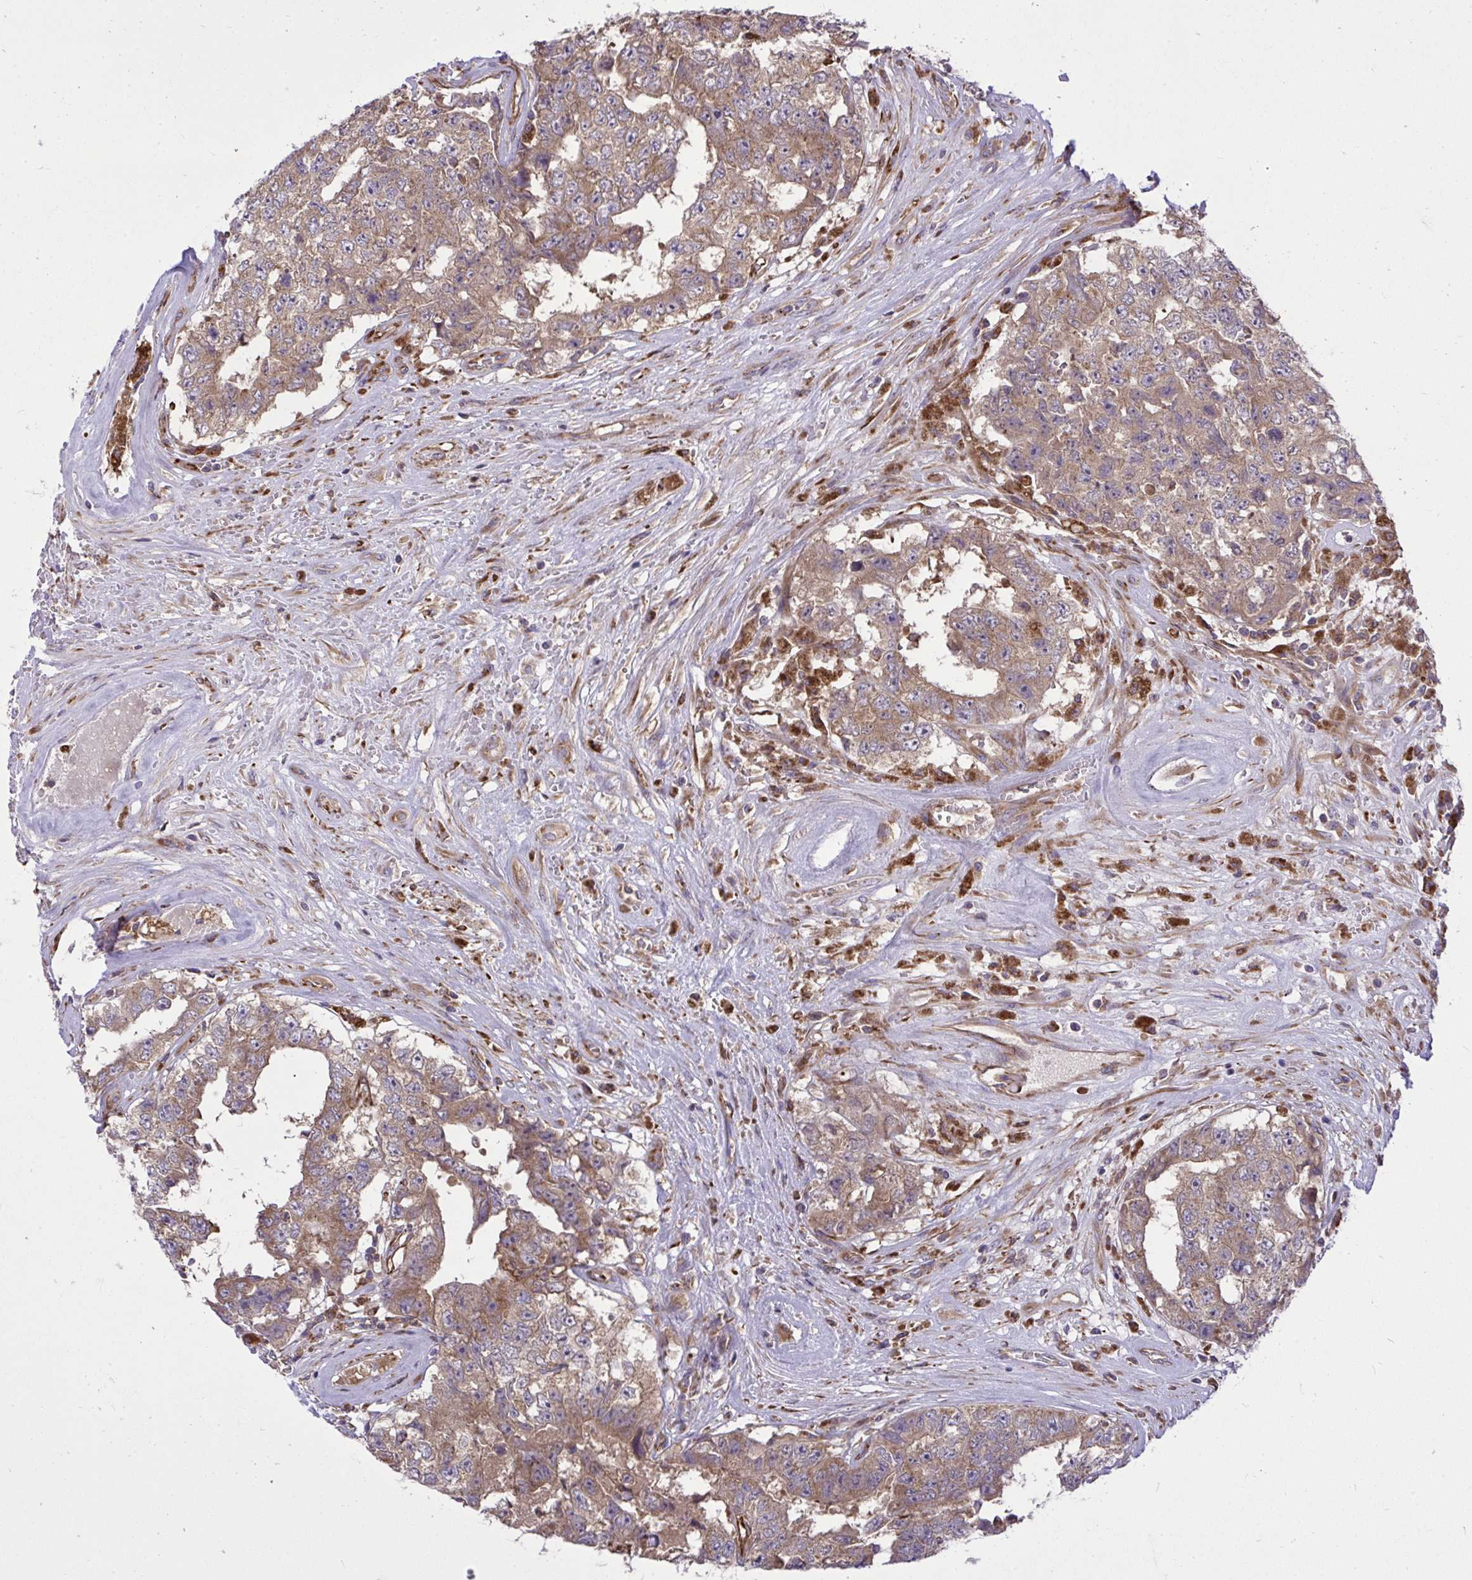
{"staining": {"intensity": "moderate", "quantity": ">75%", "location": "cytoplasmic/membranous"}, "tissue": "testis cancer", "cell_type": "Tumor cells", "image_type": "cancer", "snomed": [{"axis": "morphology", "description": "Normal tissue, NOS"}, {"axis": "morphology", "description": "Carcinoma, Embryonal, NOS"}, {"axis": "topography", "description": "Testis"}, {"axis": "topography", "description": "Epididymis"}], "caption": "Testis embryonal carcinoma stained with DAB (3,3'-diaminobenzidine) IHC shows medium levels of moderate cytoplasmic/membranous expression in about >75% of tumor cells. (DAB = brown stain, brightfield microscopy at high magnification).", "gene": "PAIP2", "patient": {"sex": "male", "age": 25}}